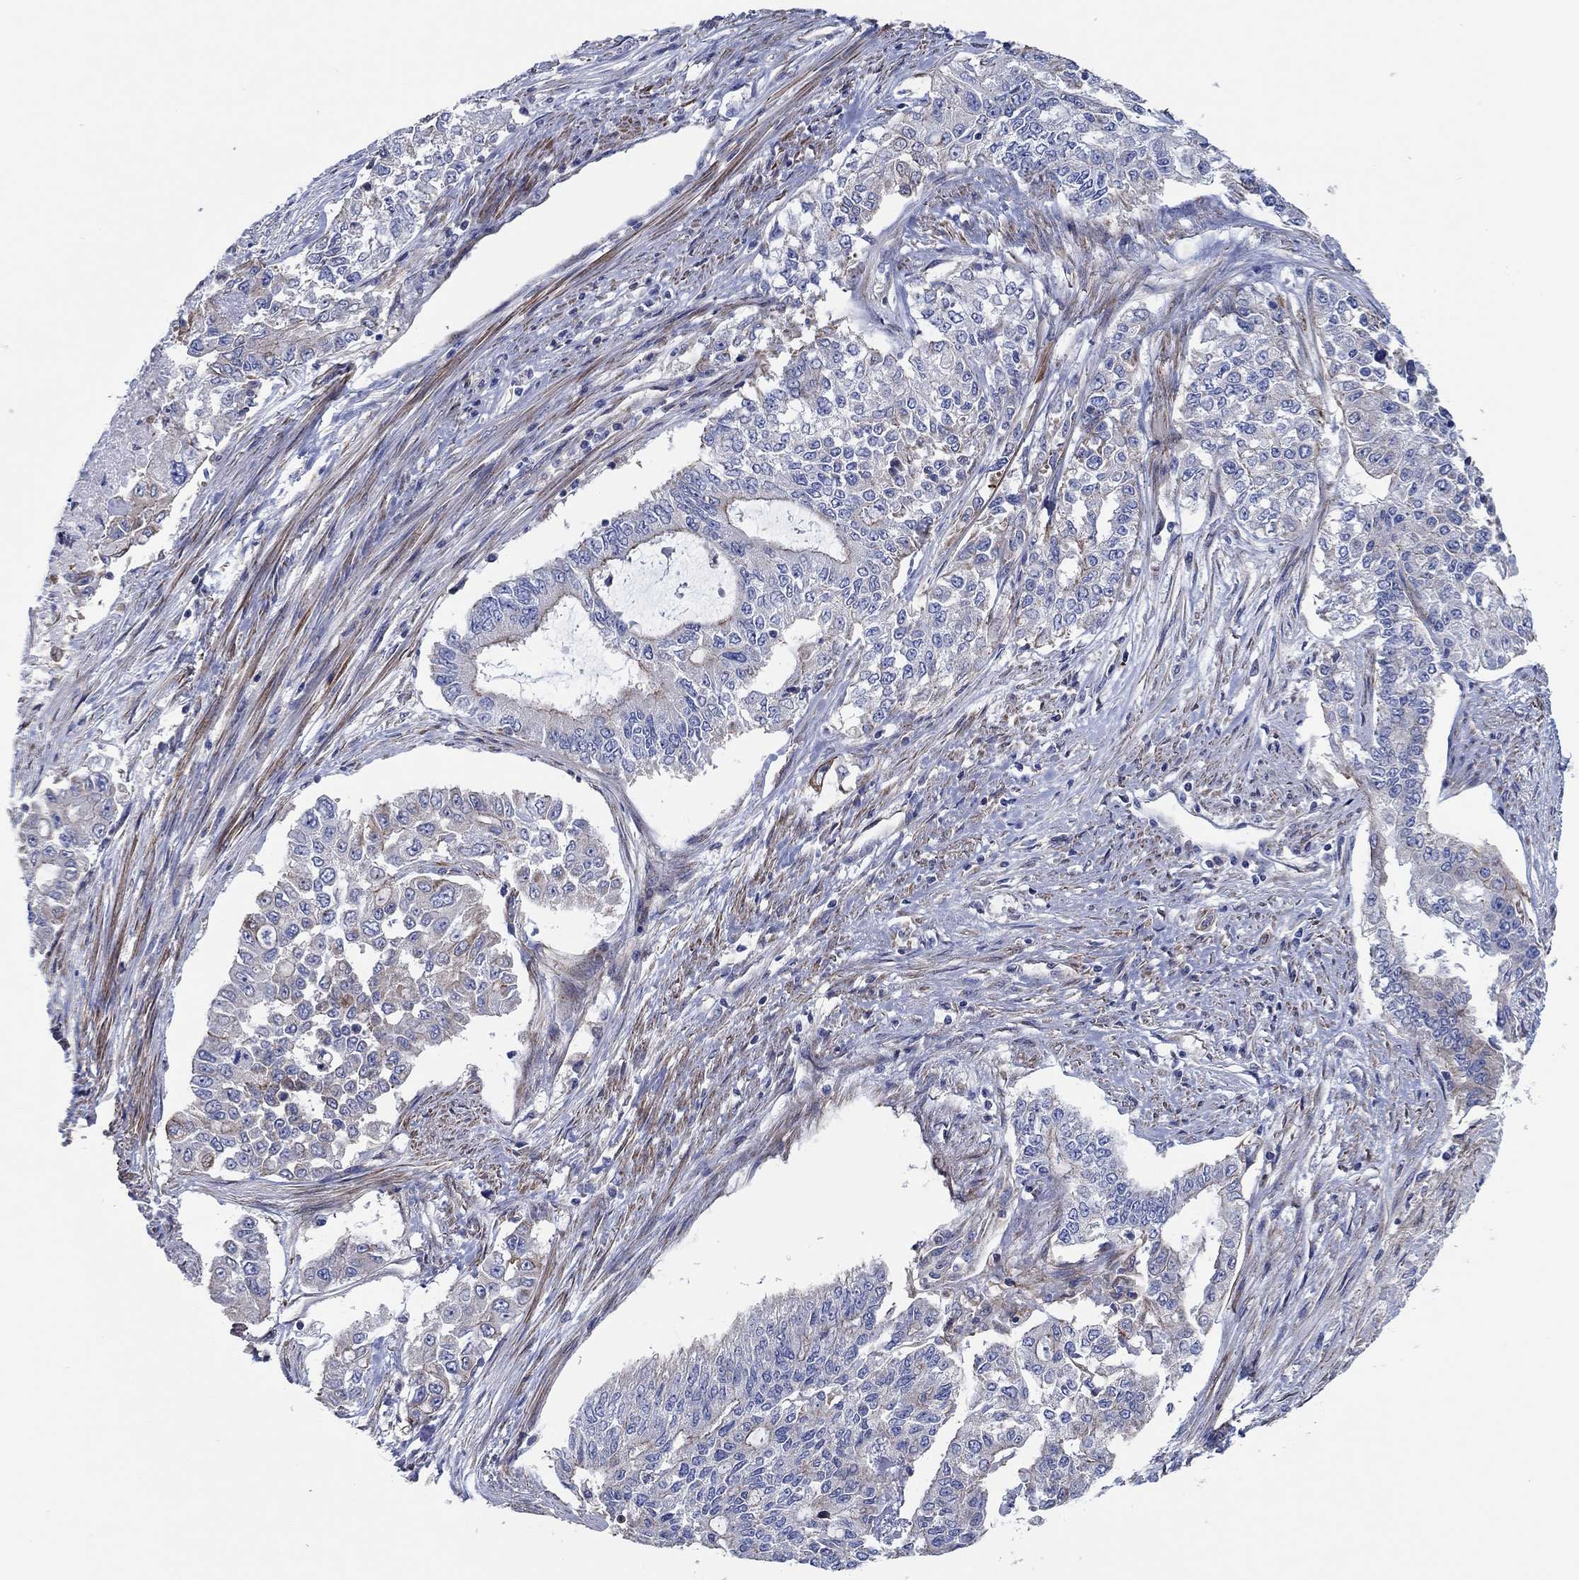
{"staining": {"intensity": "moderate", "quantity": "<25%", "location": "cytoplasmic/membranous"}, "tissue": "endometrial cancer", "cell_type": "Tumor cells", "image_type": "cancer", "snomed": [{"axis": "morphology", "description": "Adenocarcinoma, NOS"}, {"axis": "topography", "description": "Uterus"}], "caption": "Immunohistochemical staining of human endometrial cancer (adenocarcinoma) demonstrates low levels of moderate cytoplasmic/membranous protein expression in about <25% of tumor cells. The staining was performed using DAB, with brown indicating positive protein expression. Nuclei are stained blue with hematoxylin.", "gene": "FMN1", "patient": {"sex": "female", "age": 59}}